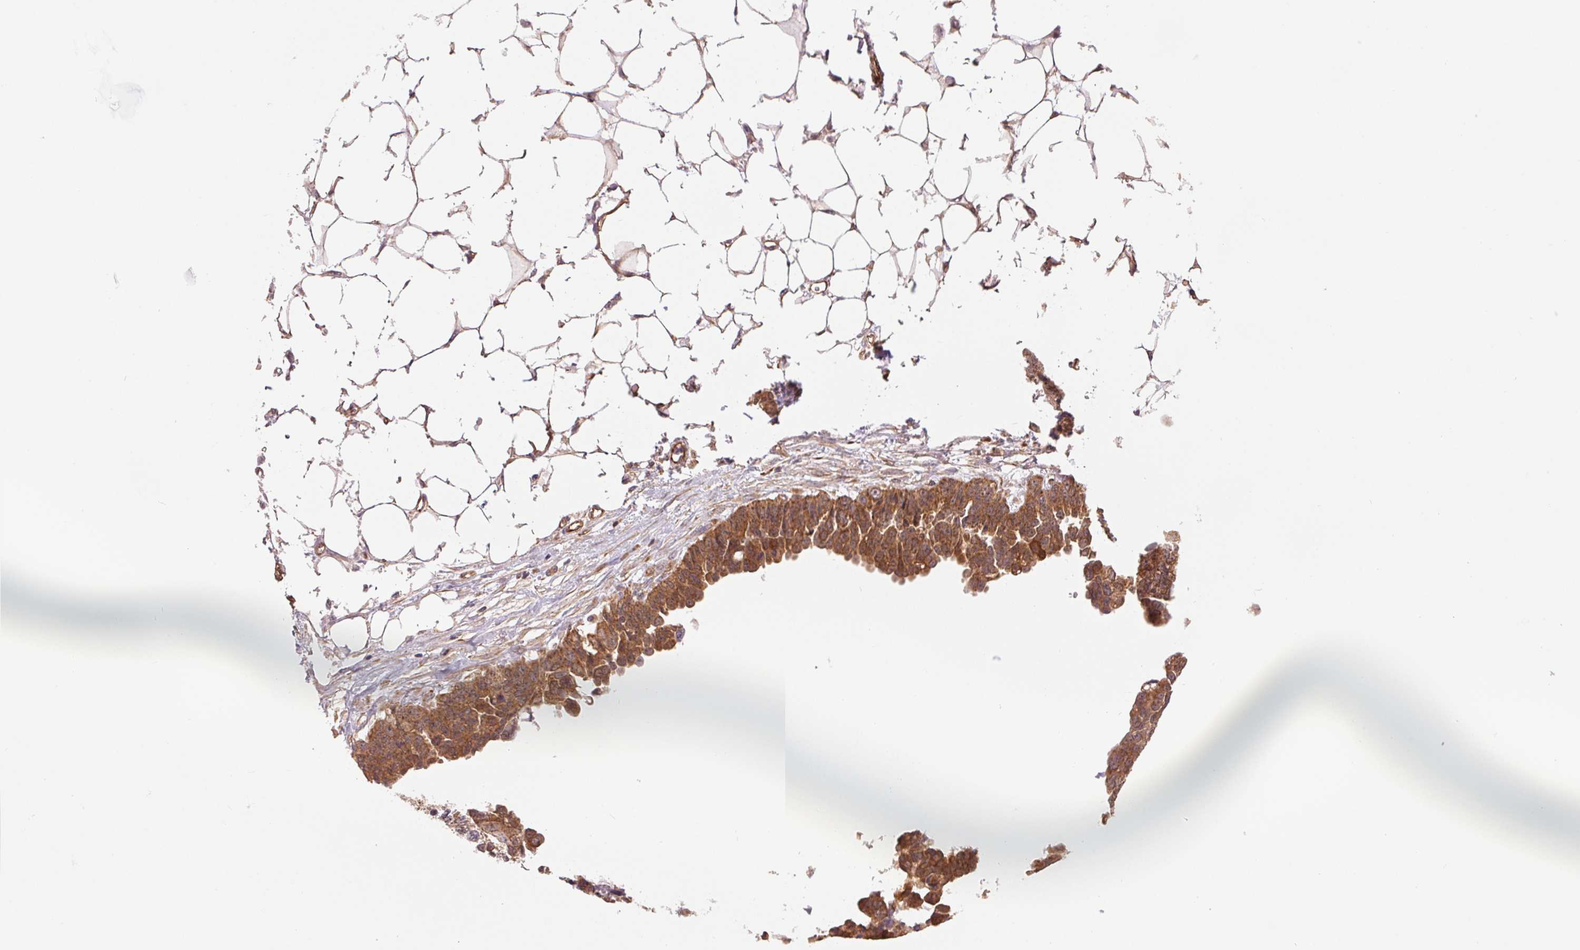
{"staining": {"intensity": "moderate", "quantity": ">75%", "location": "cytoplasmic/membranous"}, "tissue": "ovarian cancer", "cell_type": "Tumor cells", "image_type": "cancer", "snomed": [{"axis": "morphology", "description": "Cystadenocarcinoma, serous, NOS"}, {"axis": "topography", "description": "Ovary"}], "caption": "Brown immunohistochemical staining in human ovarian cancer shows moderate cytoplasmic/membranous positivity in about >75% of tumor cells. (Stains: DAB in brown, nuclei in blue, Microscopy: brightfield microscopy at high magnification).", "gene": "STARD7", "patient": {"sex": "female", "age": 76}}